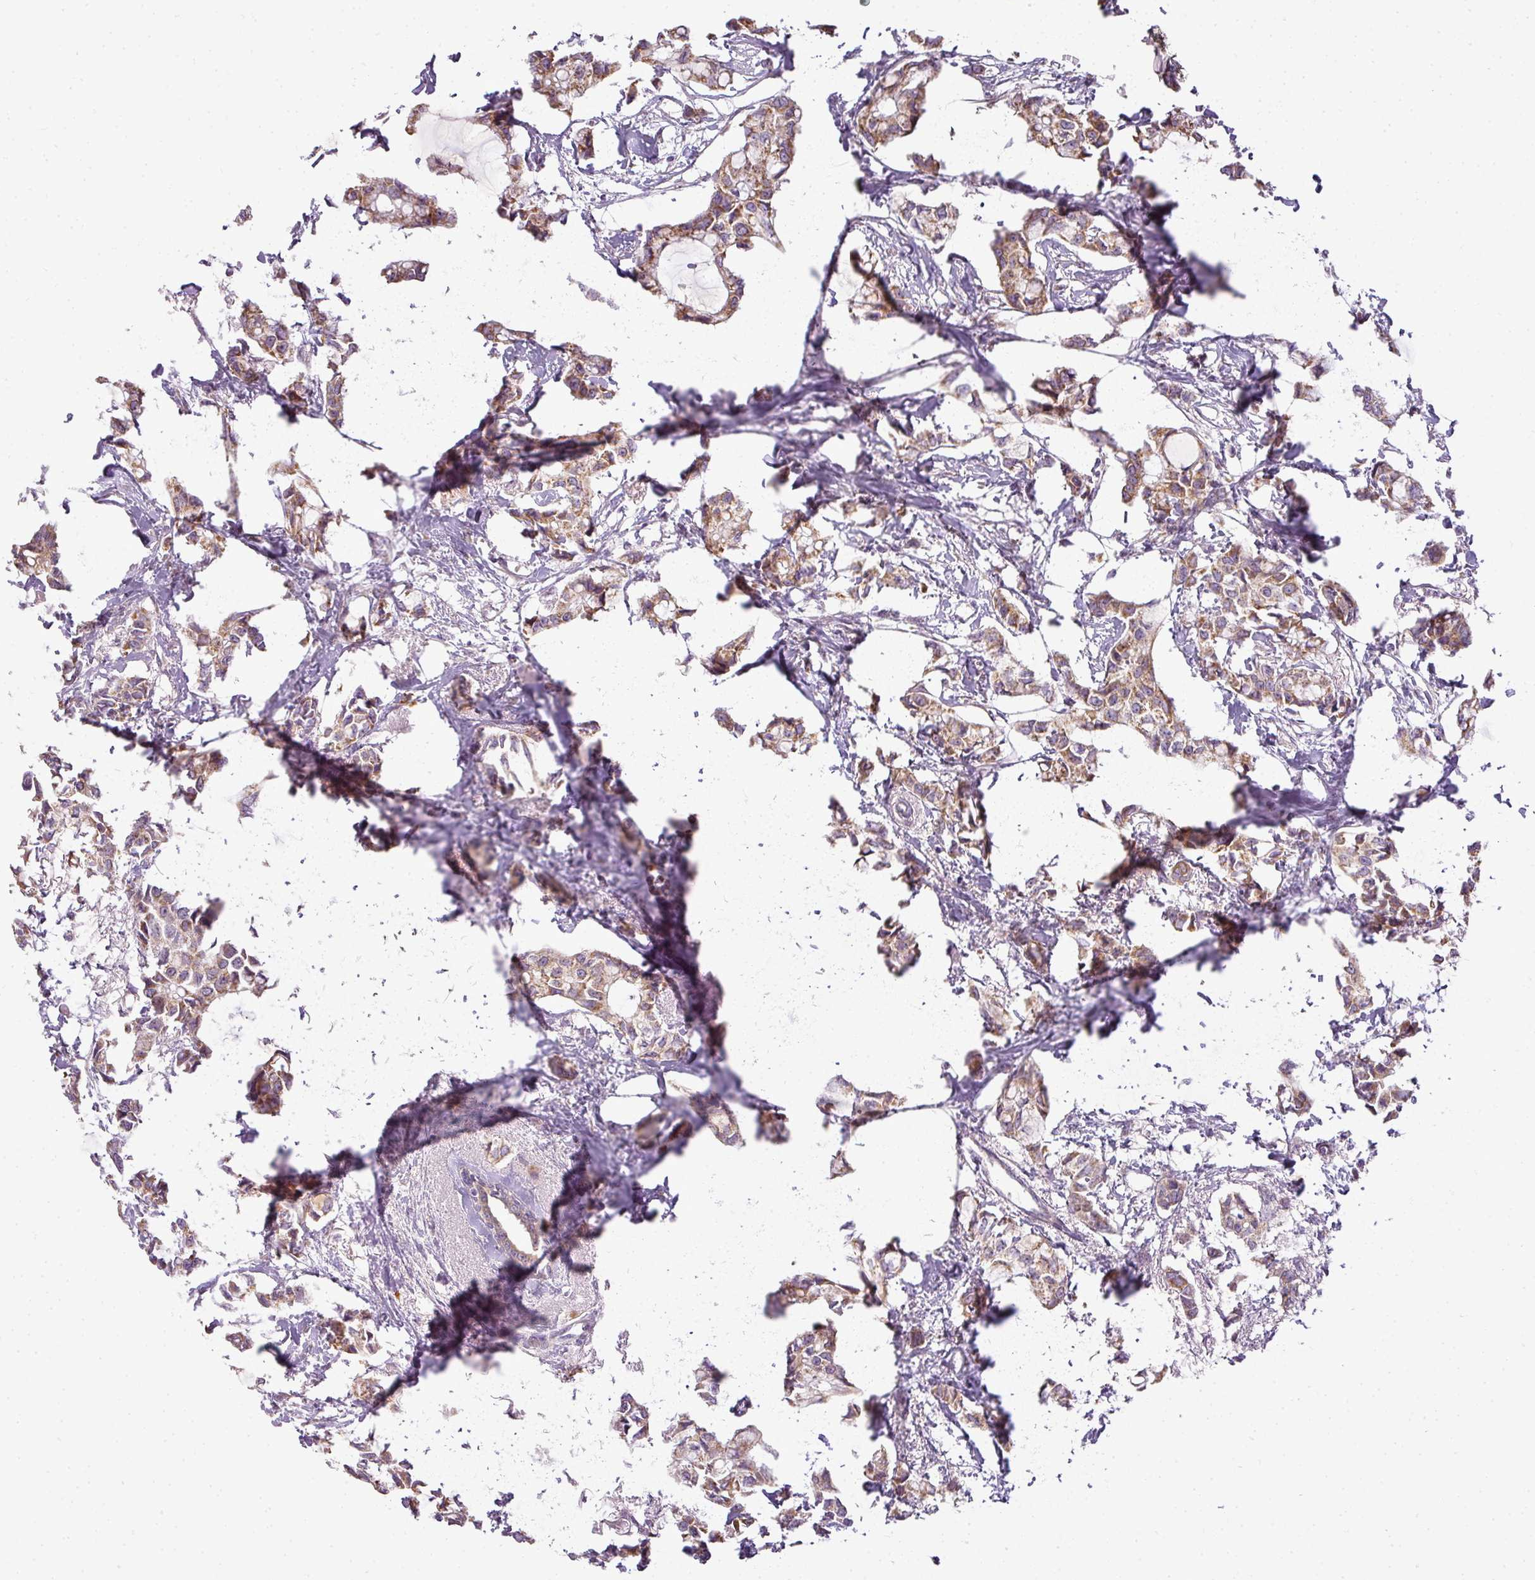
{"staining": {"intensity": "moderate", "quantity": ">75%", "location": "cytoplasmic/membranous"}, "tissue": "breast cancer", "cell_type": "Tumor cells", "image_type": "cancer", "snomed": [{"axis": "morphology", "description": "Duct carcinoma"}, {"axis": "topography", "description": "Breast"}], "caption": "Protein analysis of infiltrating ductal carcinoma (breast) tissue displays moderate cytoplasmic/membranous positivity in about >75% of tumor cells.", "gene": "LY75", "patient": {"sex": "female", "age": 73}}